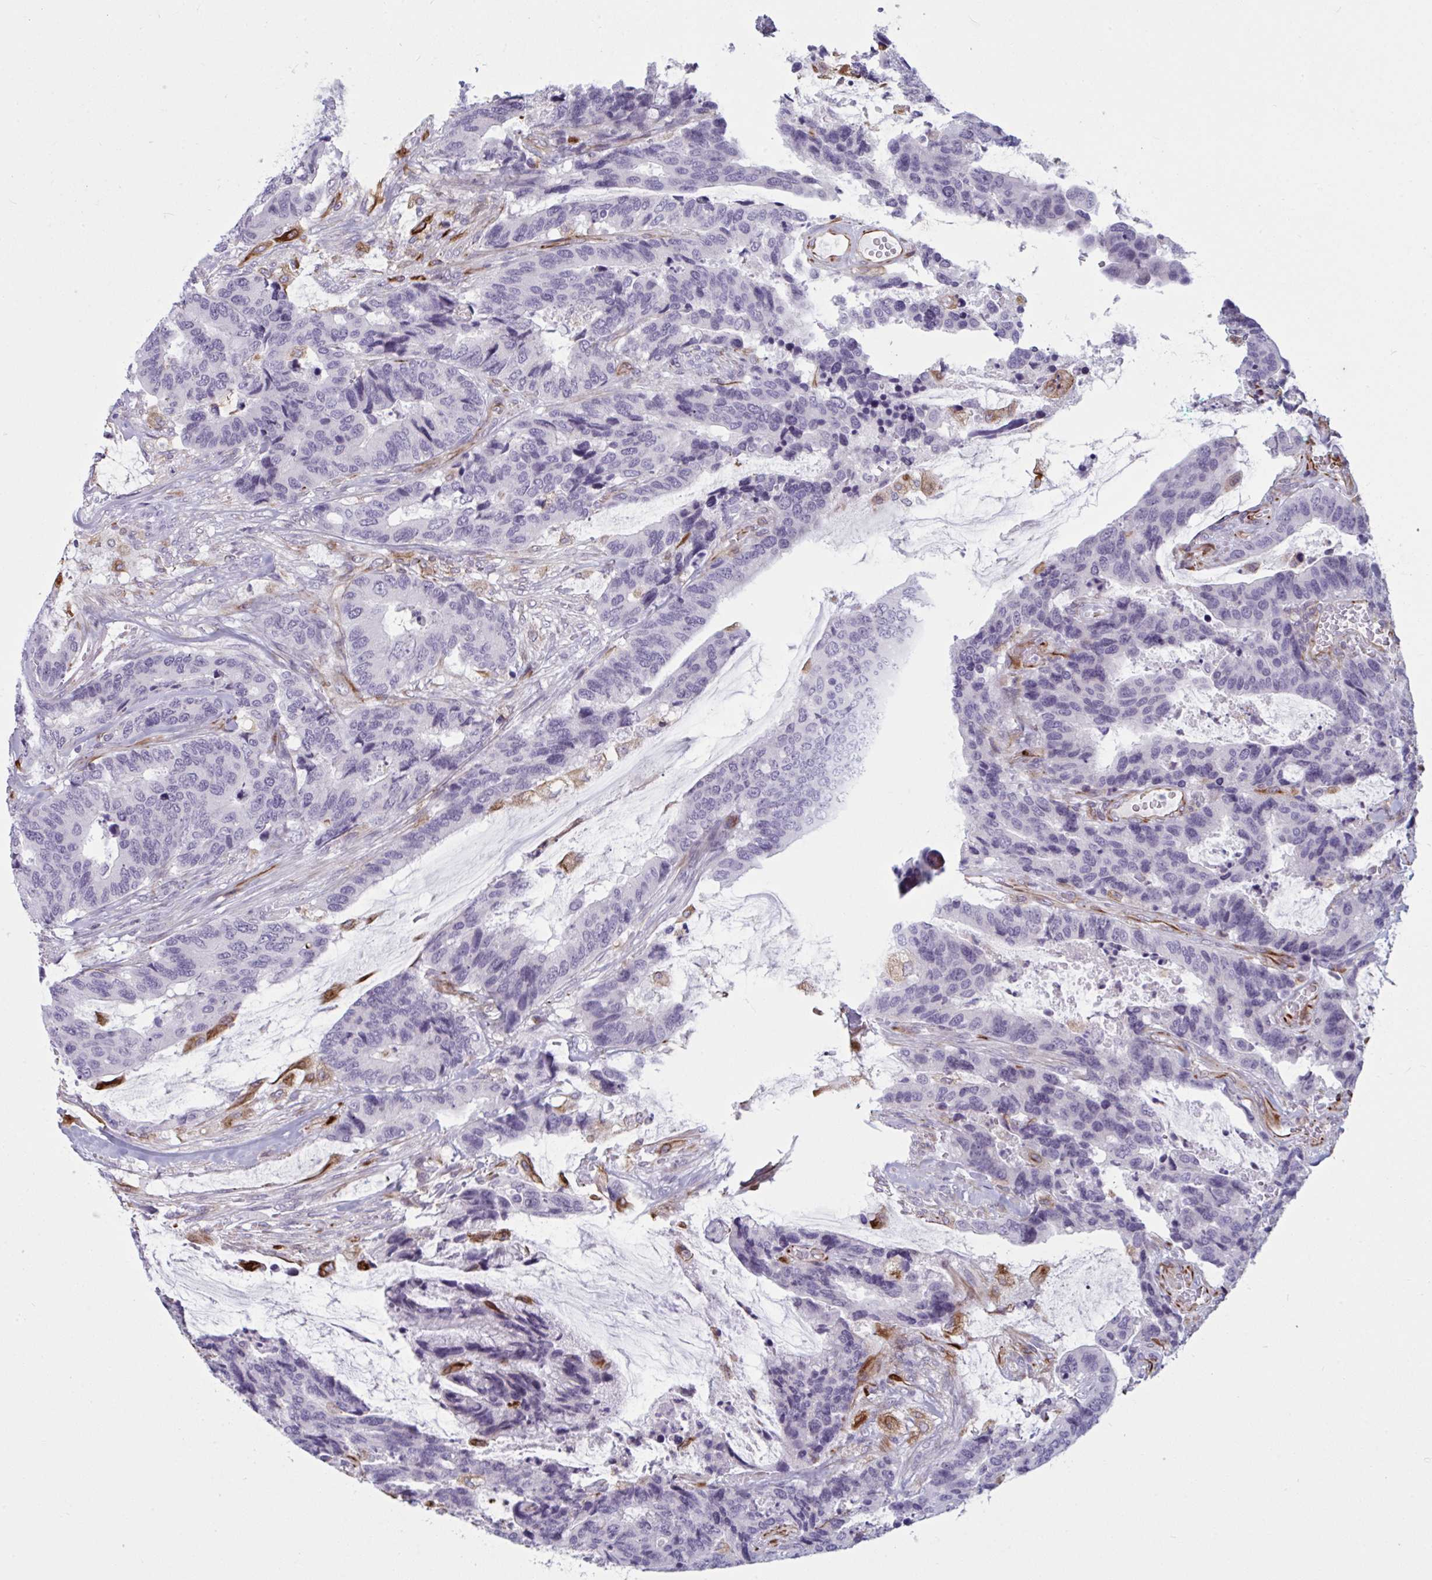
{"staining": {"intensity": "negative", "quantity": "none", "location": "none"}, "tissue": "colorectal cancer", "cell_type": "Tumor cells", "image_type": "cancer", "snomed": [{"axis": "morphology", "description": "Adenocarcinoma, NOS"}, {"axis": "topography", "description": "Rectum"}], "caption": "Image shows no significant protein expression in tumor cells of colorectal cancer.", "gene": "OR1L3", "patient": {"sex": "female", "age": 59}}